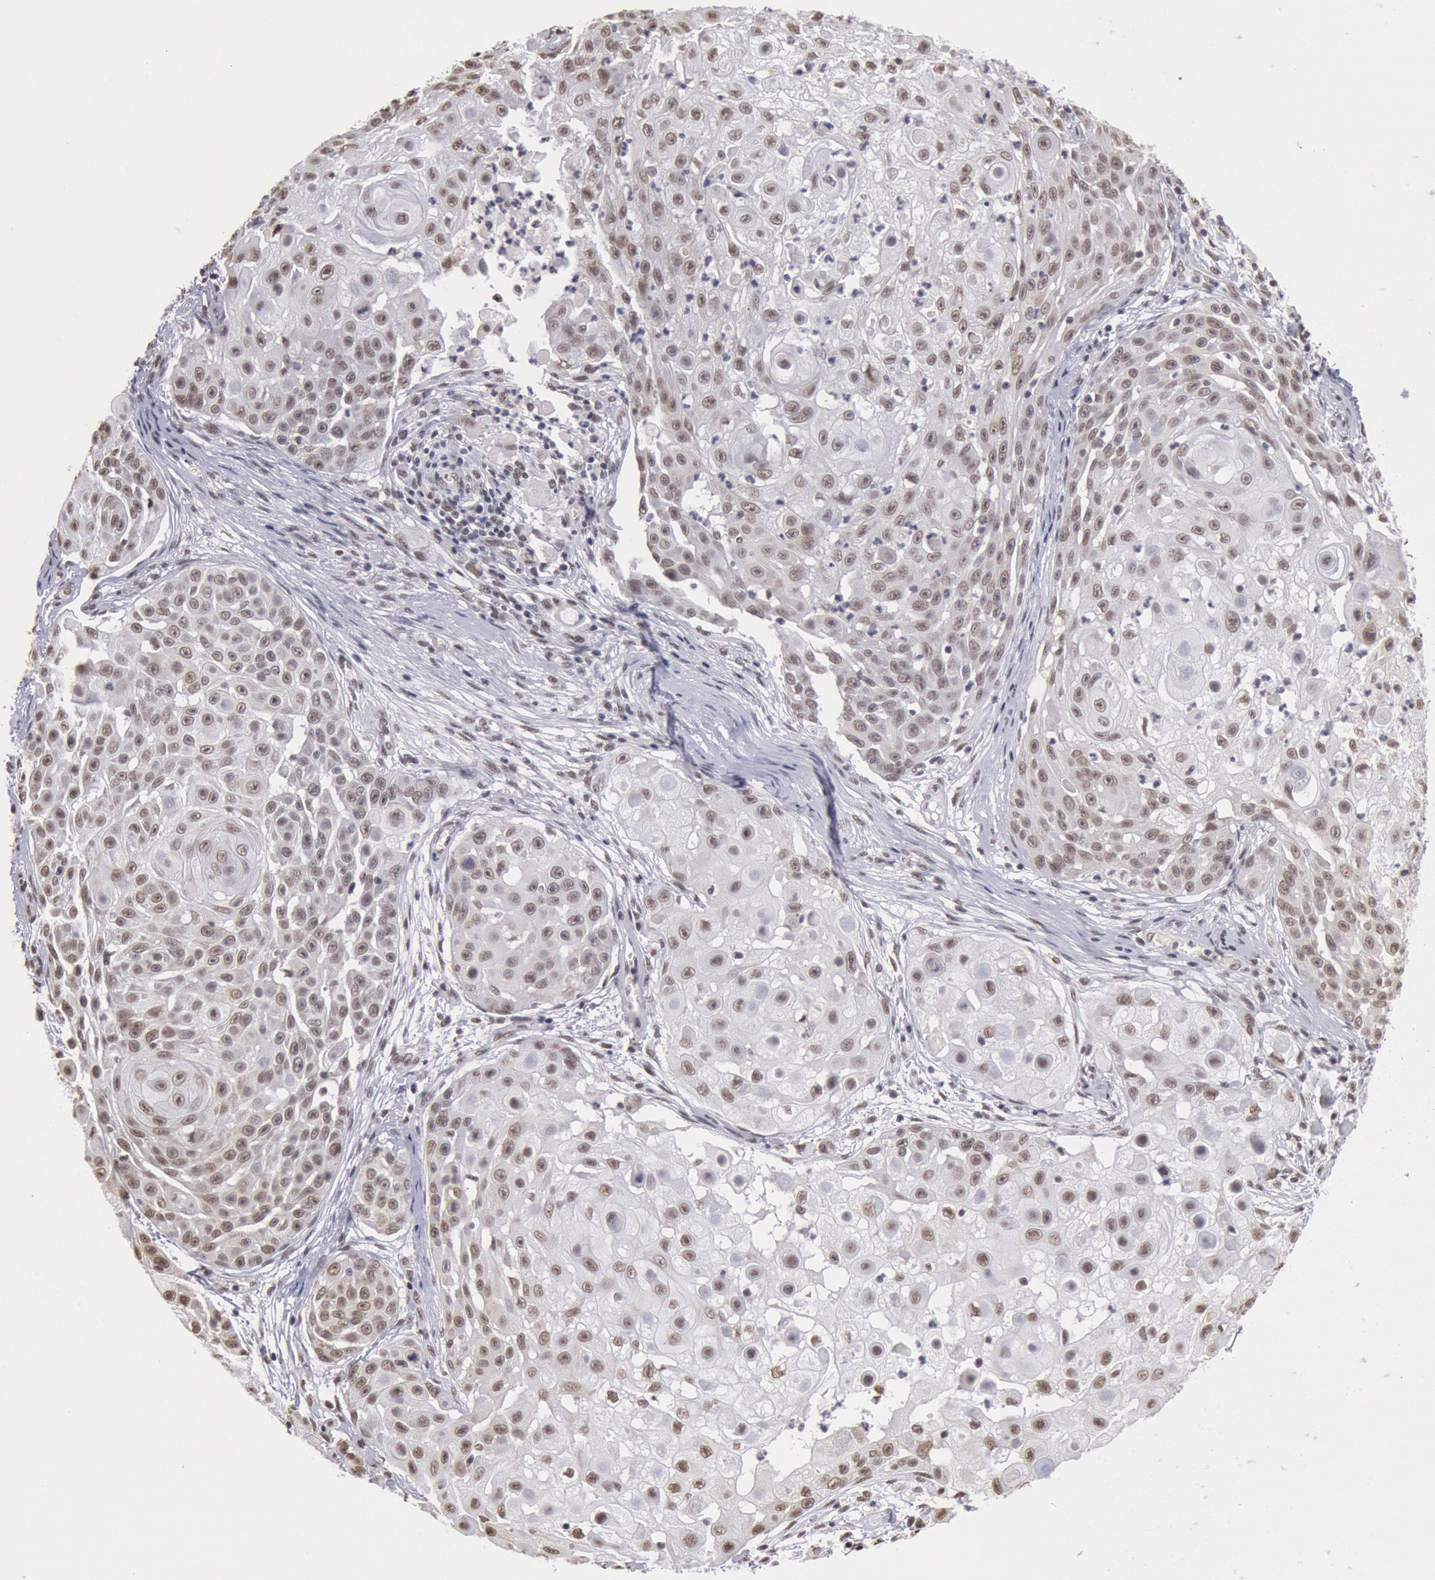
{"staining": {"intensity": "weak", "quantity": ">75%", "location": "nuclear"}, "tissue": "skin cancer", "cell_type": "Tumor cells", "image_type": "cancer", "snomed": [{"axis": "morphology", "description": "Squamous cell carcinoma, NOS"}, {"axis": "topography", "description": "Skin"}], "caption": "IHC photomicrograph of neoplastic tissue: human skin cancer (squamous cell carcinoma) stained using IHC reveals low levels of weak protein expression localized specifically in the nuclear of tumor cells, appearing as a nuclear brown color.", "gene": "SNRPD3", "patient": {"sex": "female", "age": 57}}